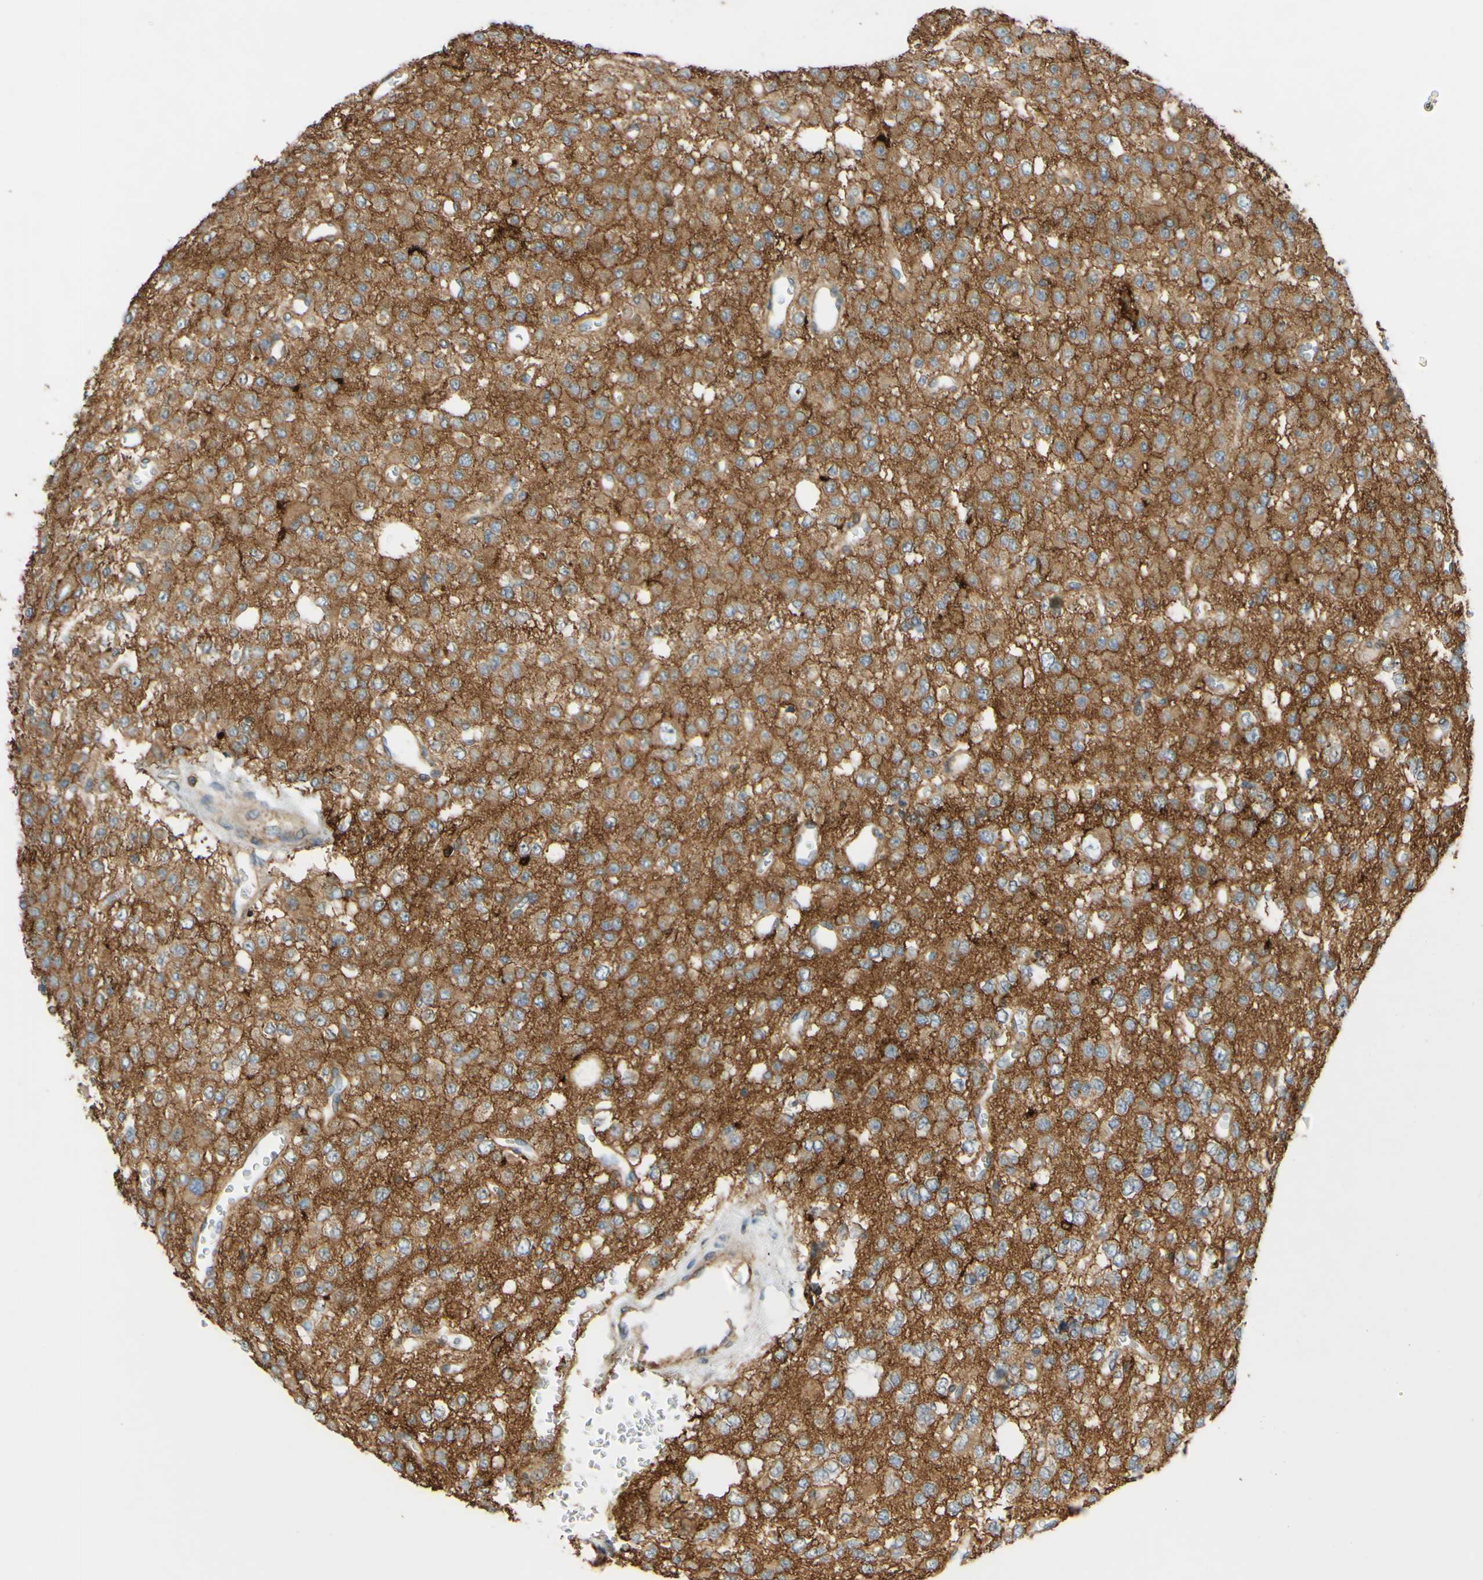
{"staining": {"intensity": "weak", "quantity": ">75%", "location": "cytoplasmic/membranous"}, "tissue": "glioma", "cell_type": "Tumor cells", "image_type": "cancer", "snomed": [{"axis": "morphology", "description": "Glioma, malignant, Low grade"}, {"axis": "topography", "description": "Brain"}], "caption": "IHC (DAB) staining of human malignant low-grade glioma shows weak cytoplasmic/membranous protein staining in approximately >75% of tumor cells.", "gene": "POR", "patient": {"sex": "male", "age": 38}}